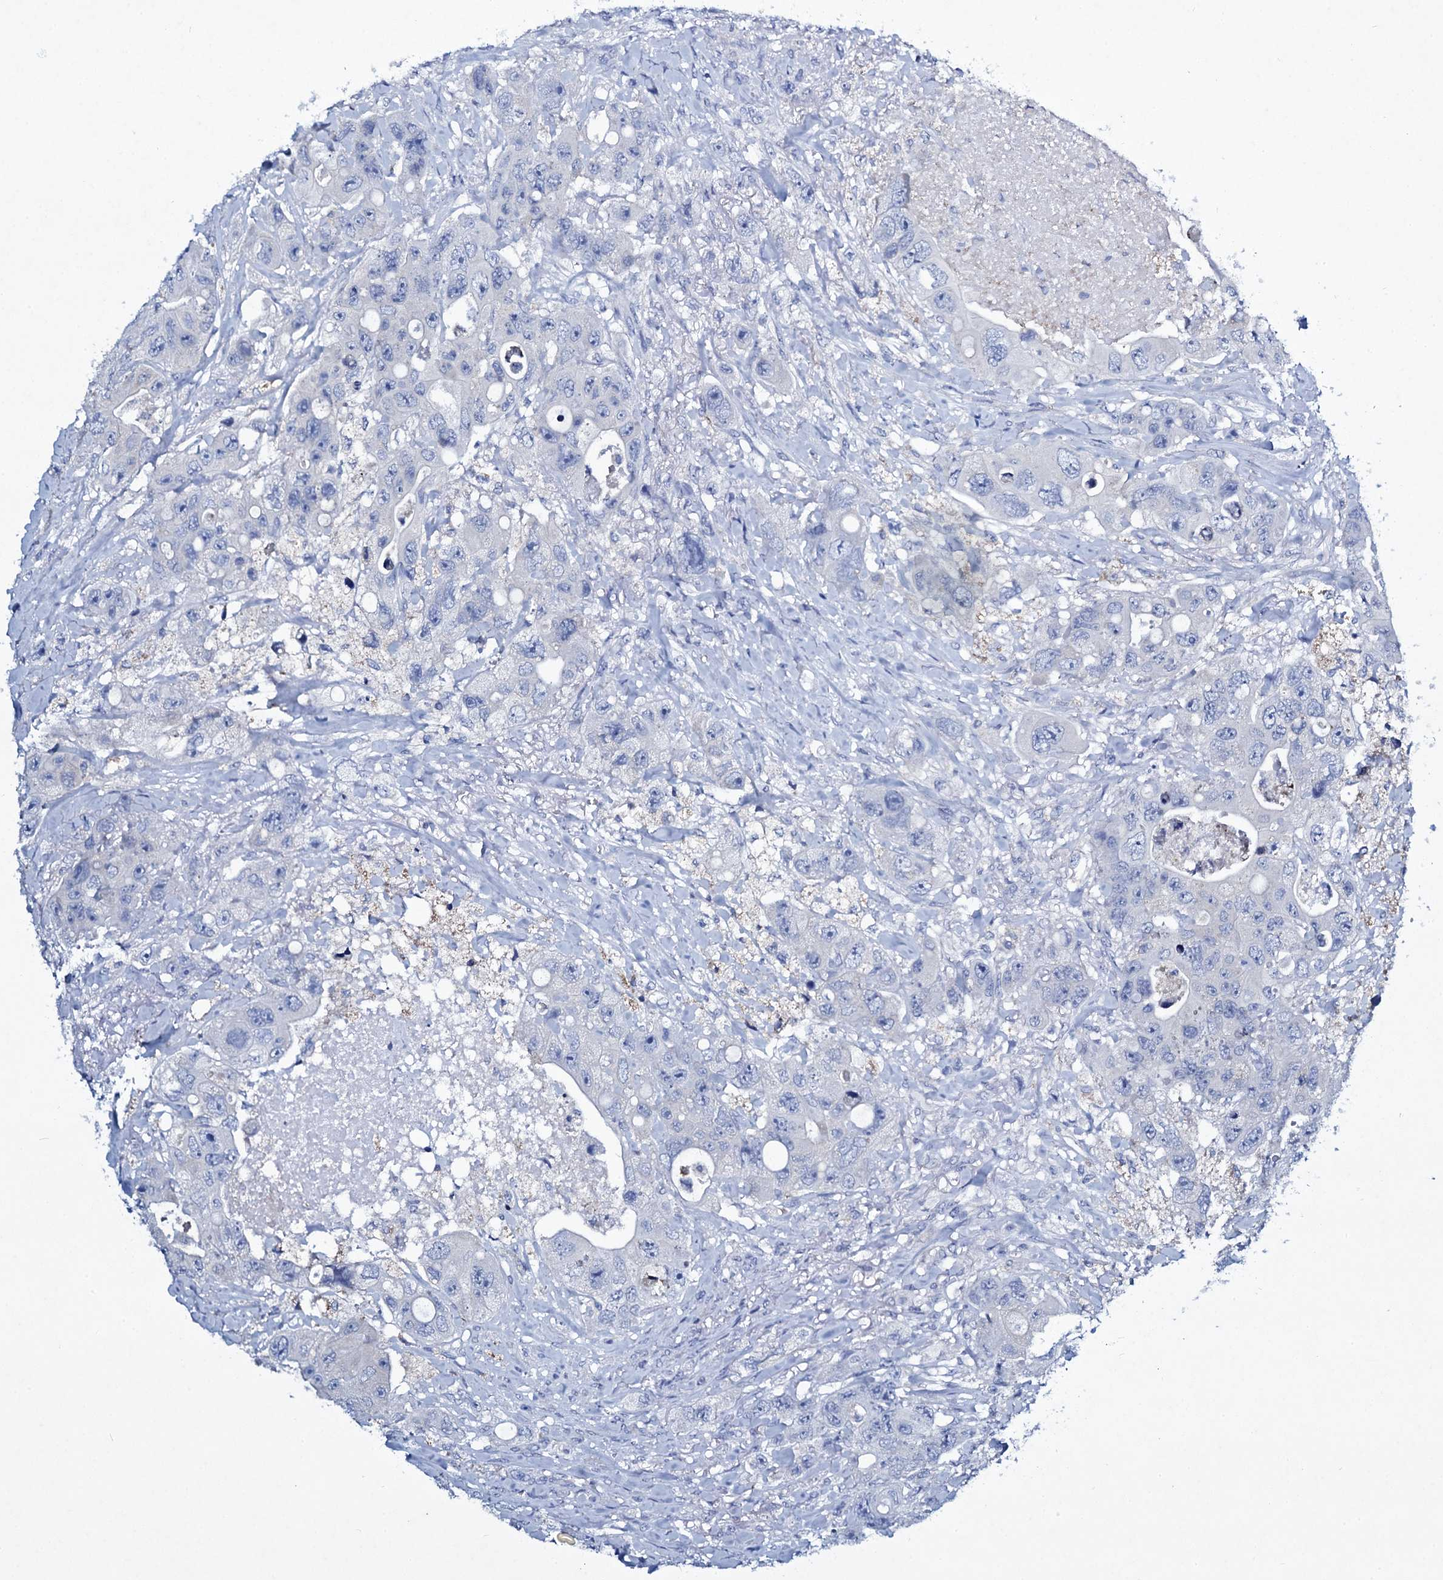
{"staining": {"intensity": "negative", "quantity": "none", "location": "none"}, "tissue": "colorectal cancer", "cell_type": "Tumor cells", "image_type": "cancer", "snomed": [{"axis": "morphology", "description": "Adenocarcinoma, NOS"}, {"axis": "topography", "description": "Colon"}], "caption": "This is an IHC image of colorectal cancer (adenocarcinoma). There is no positivity in tumor cells.", "gene": "TPGS2", "patient": {"sex": "female", "age": 46}}